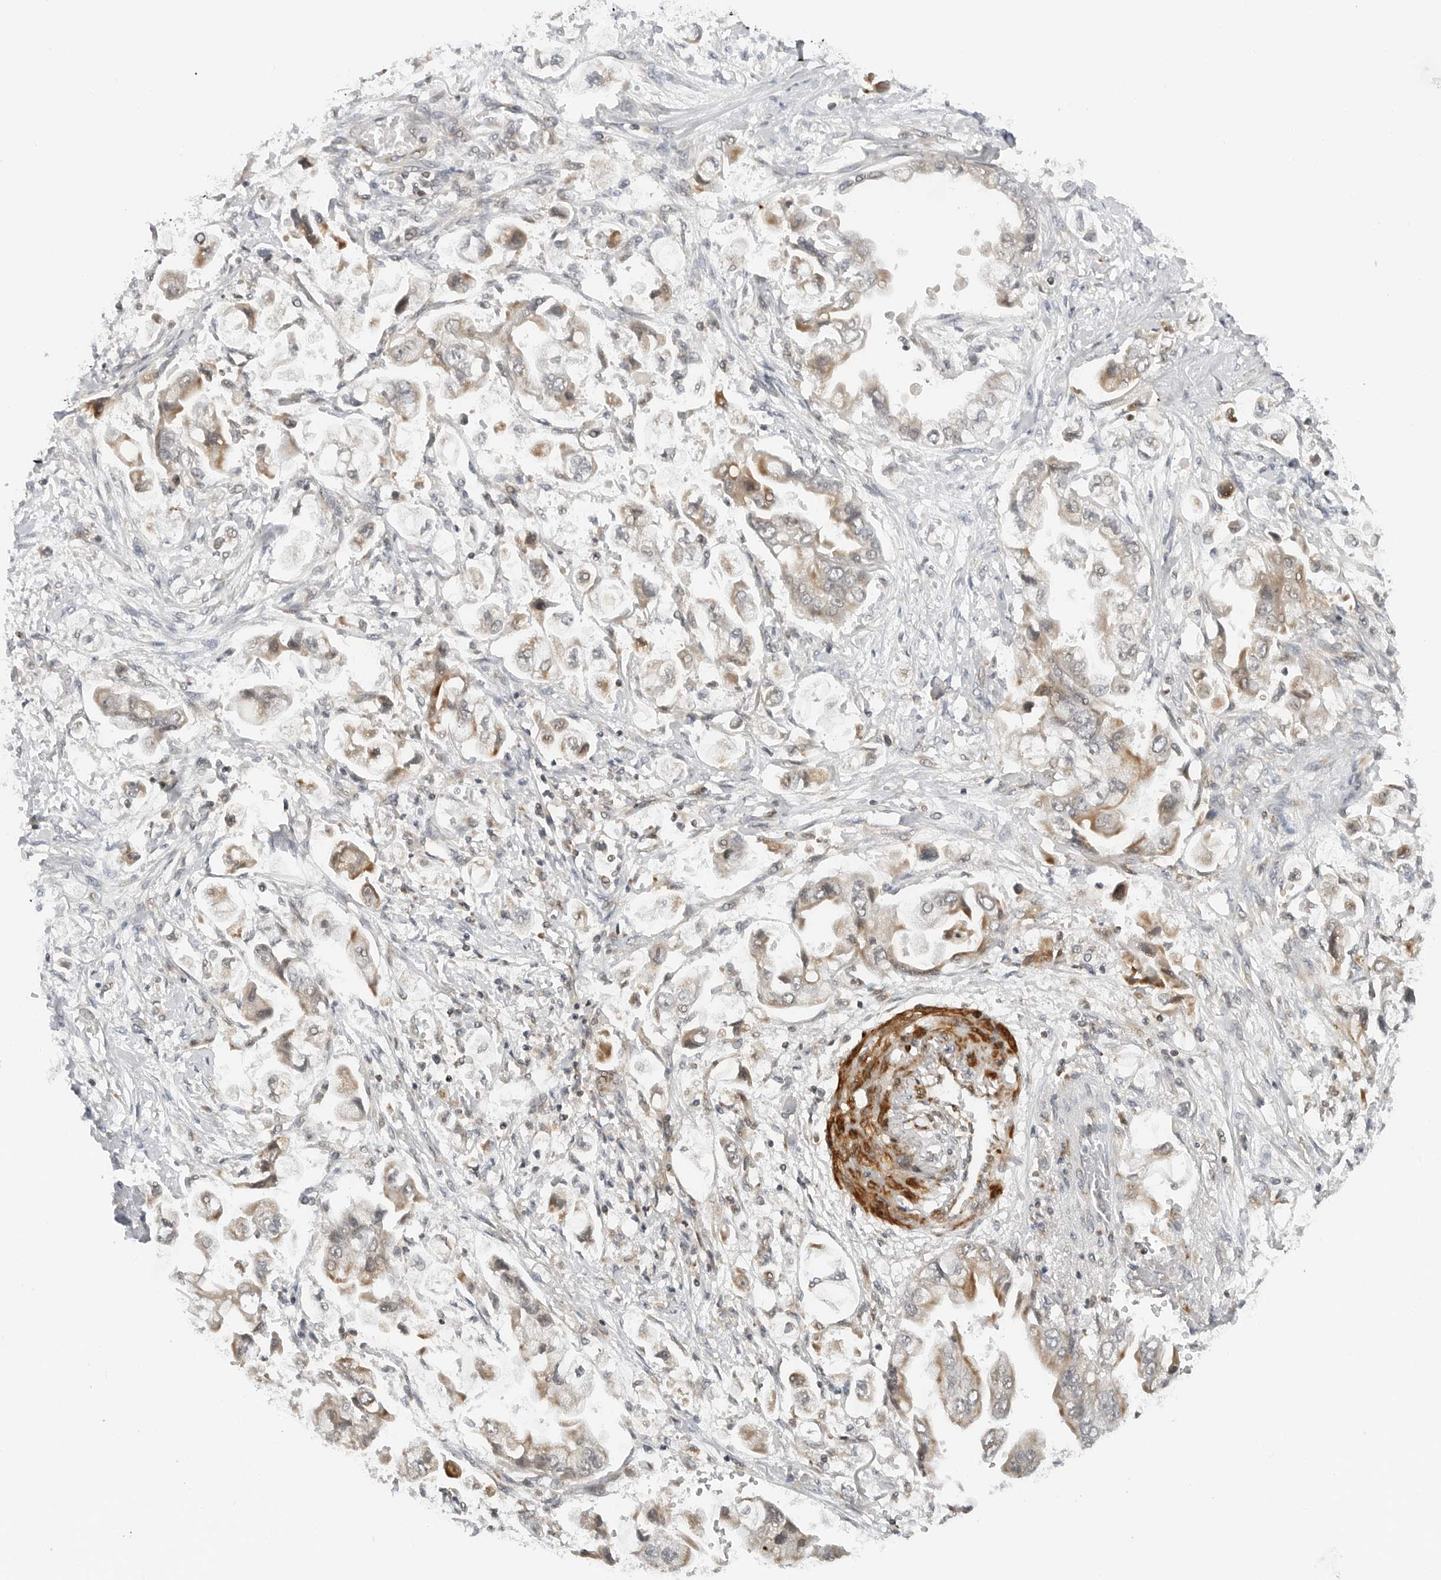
{"staining": {"intensity": "weak", "quantity": "25%-75%", "location": "cytoplasmic/membranous"}, "tissue": "stomach cancer", "cell_type": "Tumor cells", "image_type": "cancer", "snomed": [{"axis": "morphology", "description": "Adenocarcinoma, NOS"}, {"axis": "topography", "description": "Stomach"}], "caption": "A low amount of weak cytoplasmic/membranous staining is present in about 25%-75% of tumor cells in adenocarcinoma (stomach) tissue.", "gene": "PEX2", "patient": {"sex": "male", "age": 62}}